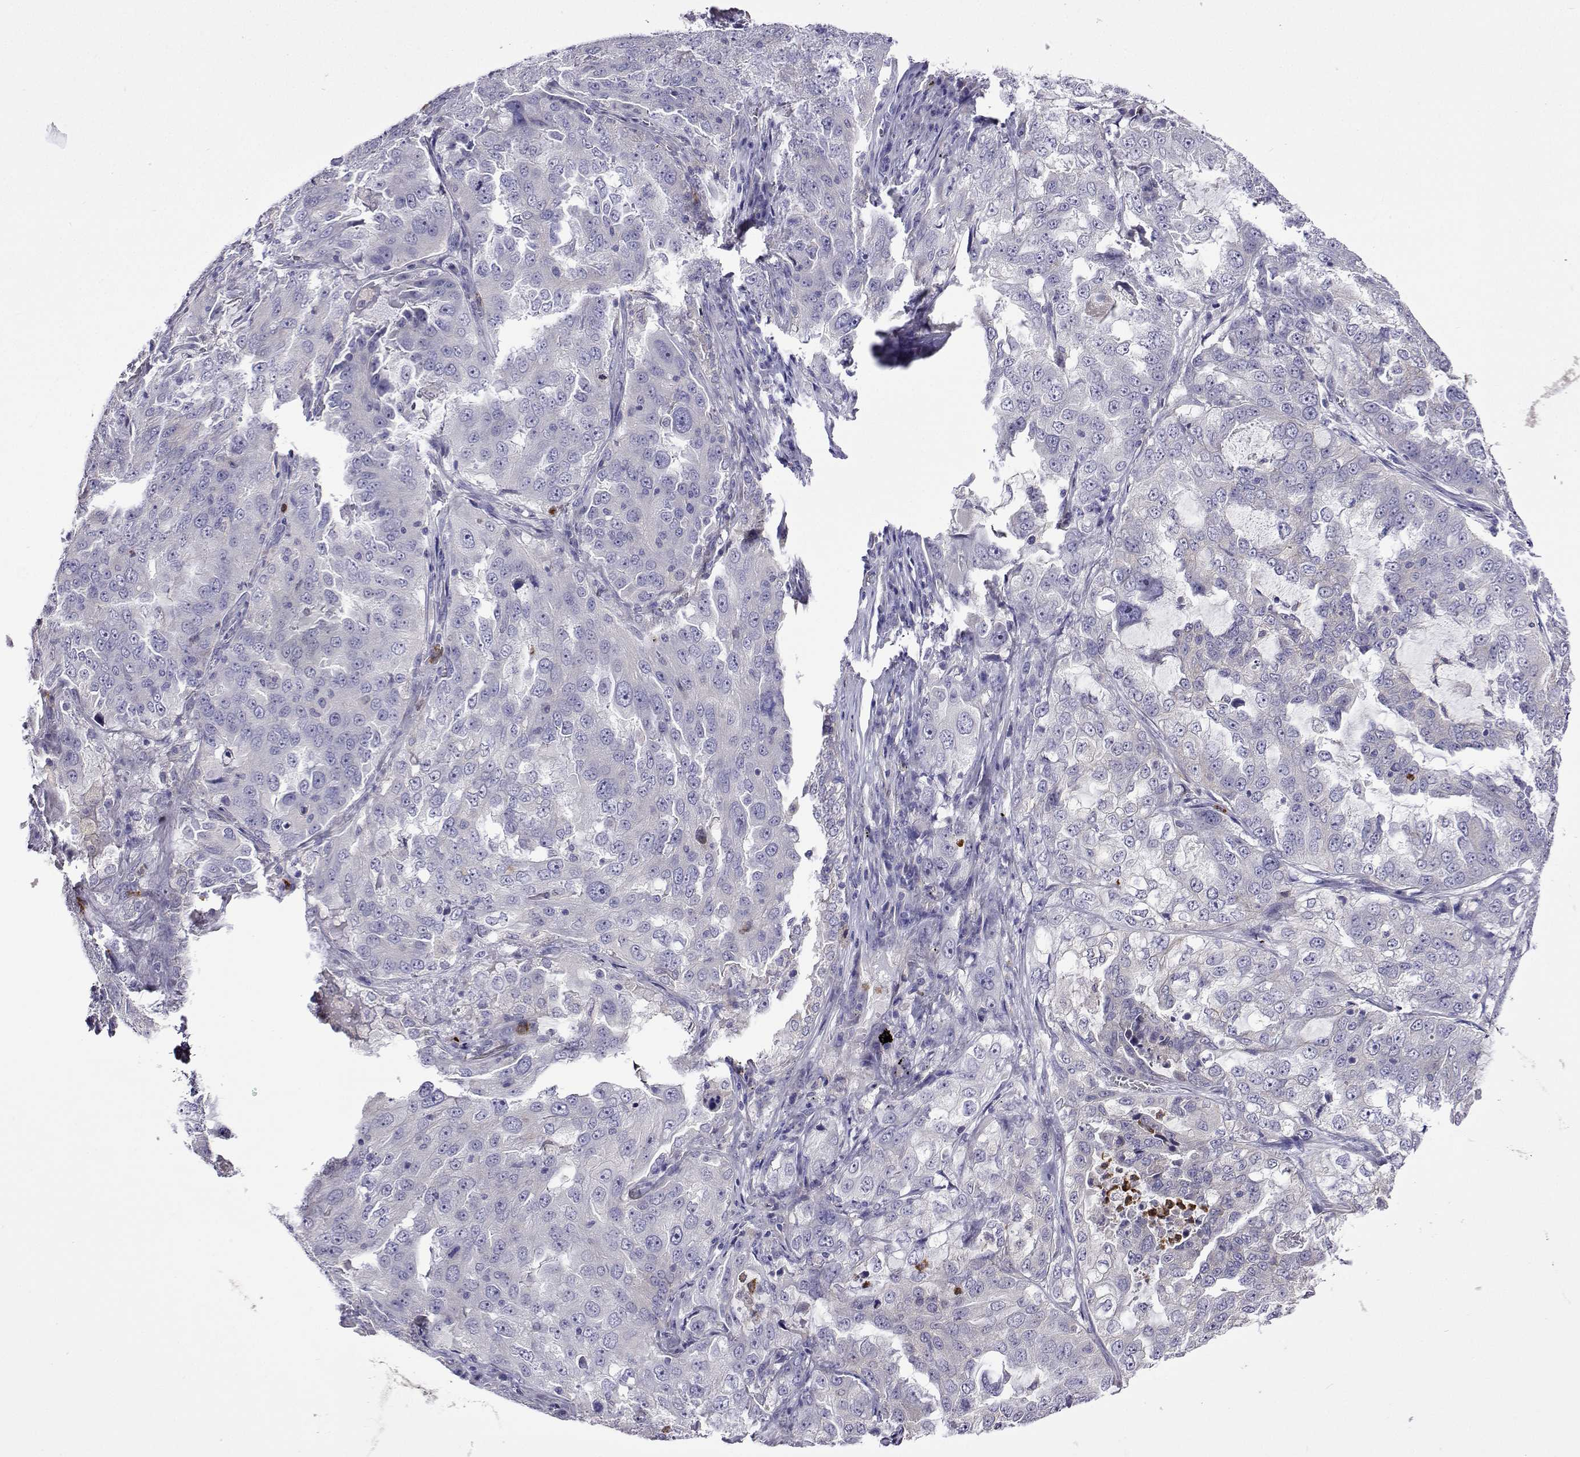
{"staining": {"intensity": "negative", "quantity": "none", "location": "none"}, "tissue": "lung cancer", "cell_type": "Tumor cells", "image_type": "cancer", "snomed": [{"axis": "morphology", "description": "Adenocarcinoma, NOS"}, {"axis": "topography", "description": "Lung"}], "caption": "The histopathology image reveals no significant expression in tumor cells of lung cancer. The staining is performed using DAB (3,3'-diaminobenzidine) brown chromogen with nuclei counter-stained in using hematoxylin.", "gene": "SULT2A1", "patient": {"sex": "female", "age": 61}}